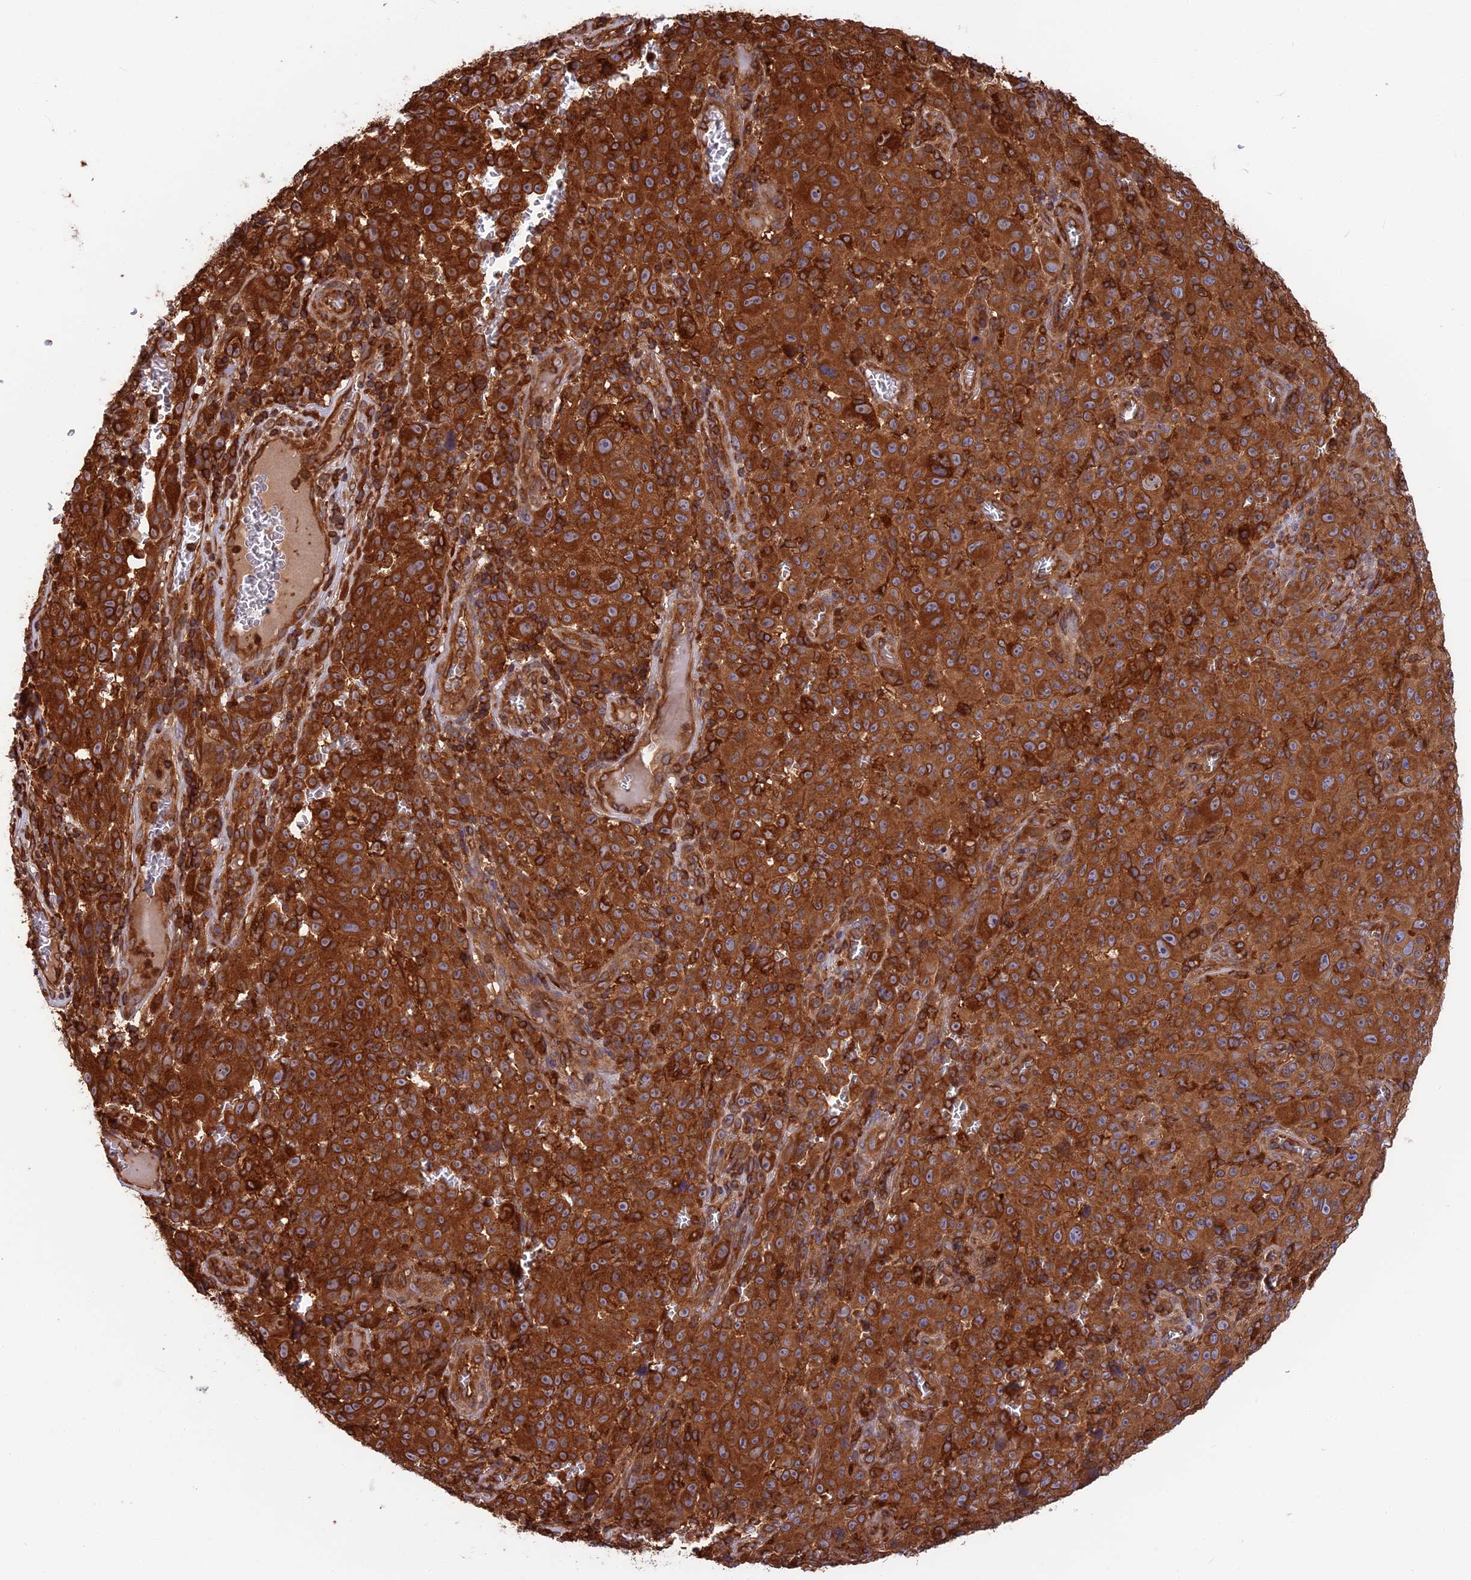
{"staining": {"intensity": "strong", "quantity": ">75%", "location": "cytoplasmic/membranous"}, "tissue": "melanoma", "cell_type": "Tumor cells", "image_type": "cancer", "snomed": [{"axis": "morphology", "description": "Malignant melanoma, NOS"}, {"axis": "topography", "description": "Skin"}], "caption": "A high-resolution micrograph shows IHC staining of melanoma, which demonstrates strong cytoplasmic/membranous positivity in about >75% of tumor cells.", "gene": "WDR1", "patient": {"sex": "female", "age": 82}}